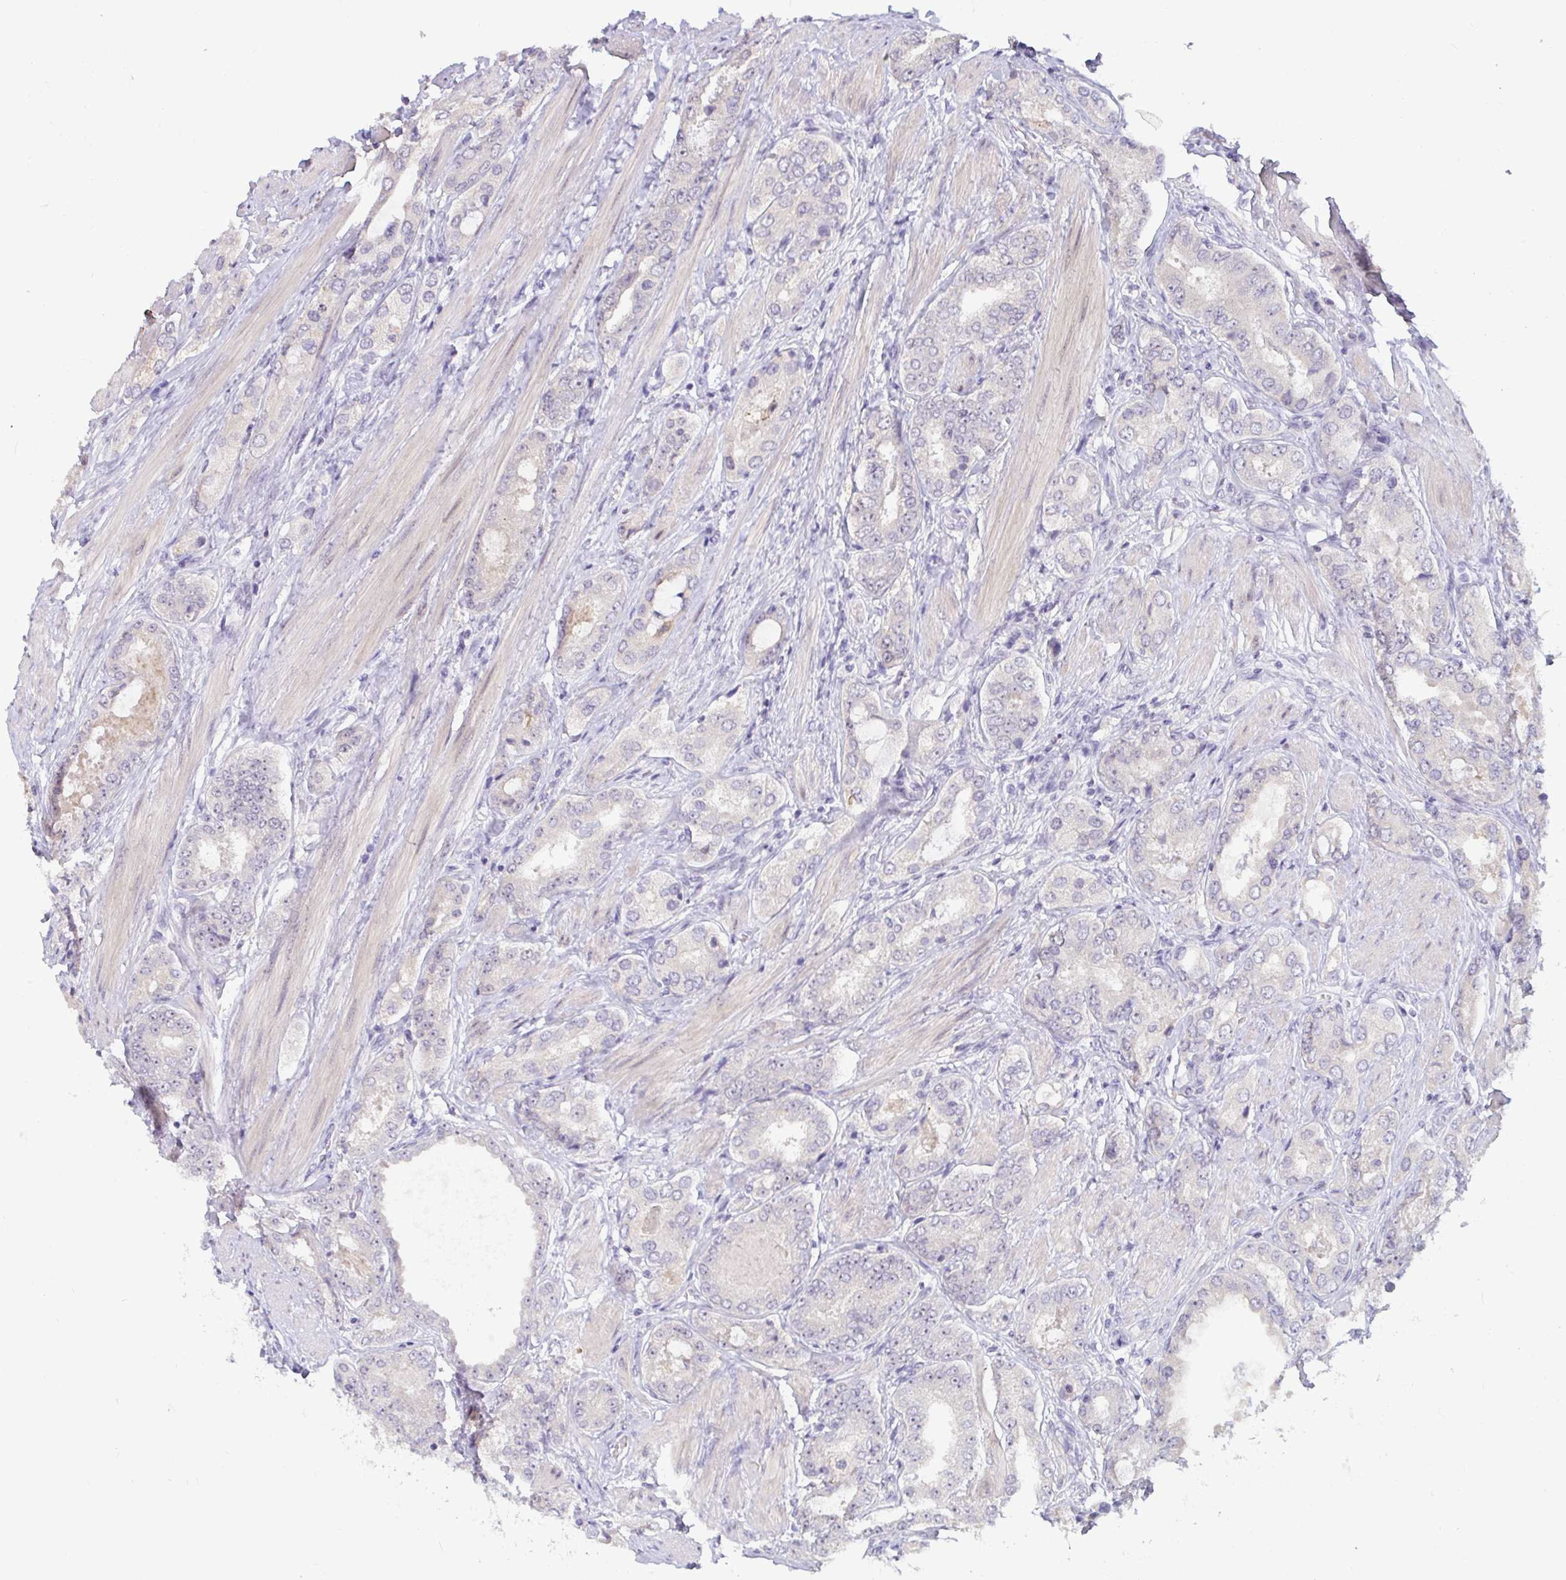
{"staining": {"intensity": "negative", "quantity": "none", "location": "none"}, "tissue": "prostate cancer", "cell_type": "Tumor cells", "image_type": "cancer", "snomed": [{"axis": "morphology", "description": "Adenocarcinoma, High grade"}, {"axis": "topography", "description": "Prostate"}], "caption": "An IHC histopathology image of prostate cancer is shown. There is no staining in tumor cells of prostate cancer.", "gene": "GSTM1", "patient": {"sex": "male", "age": 63}}